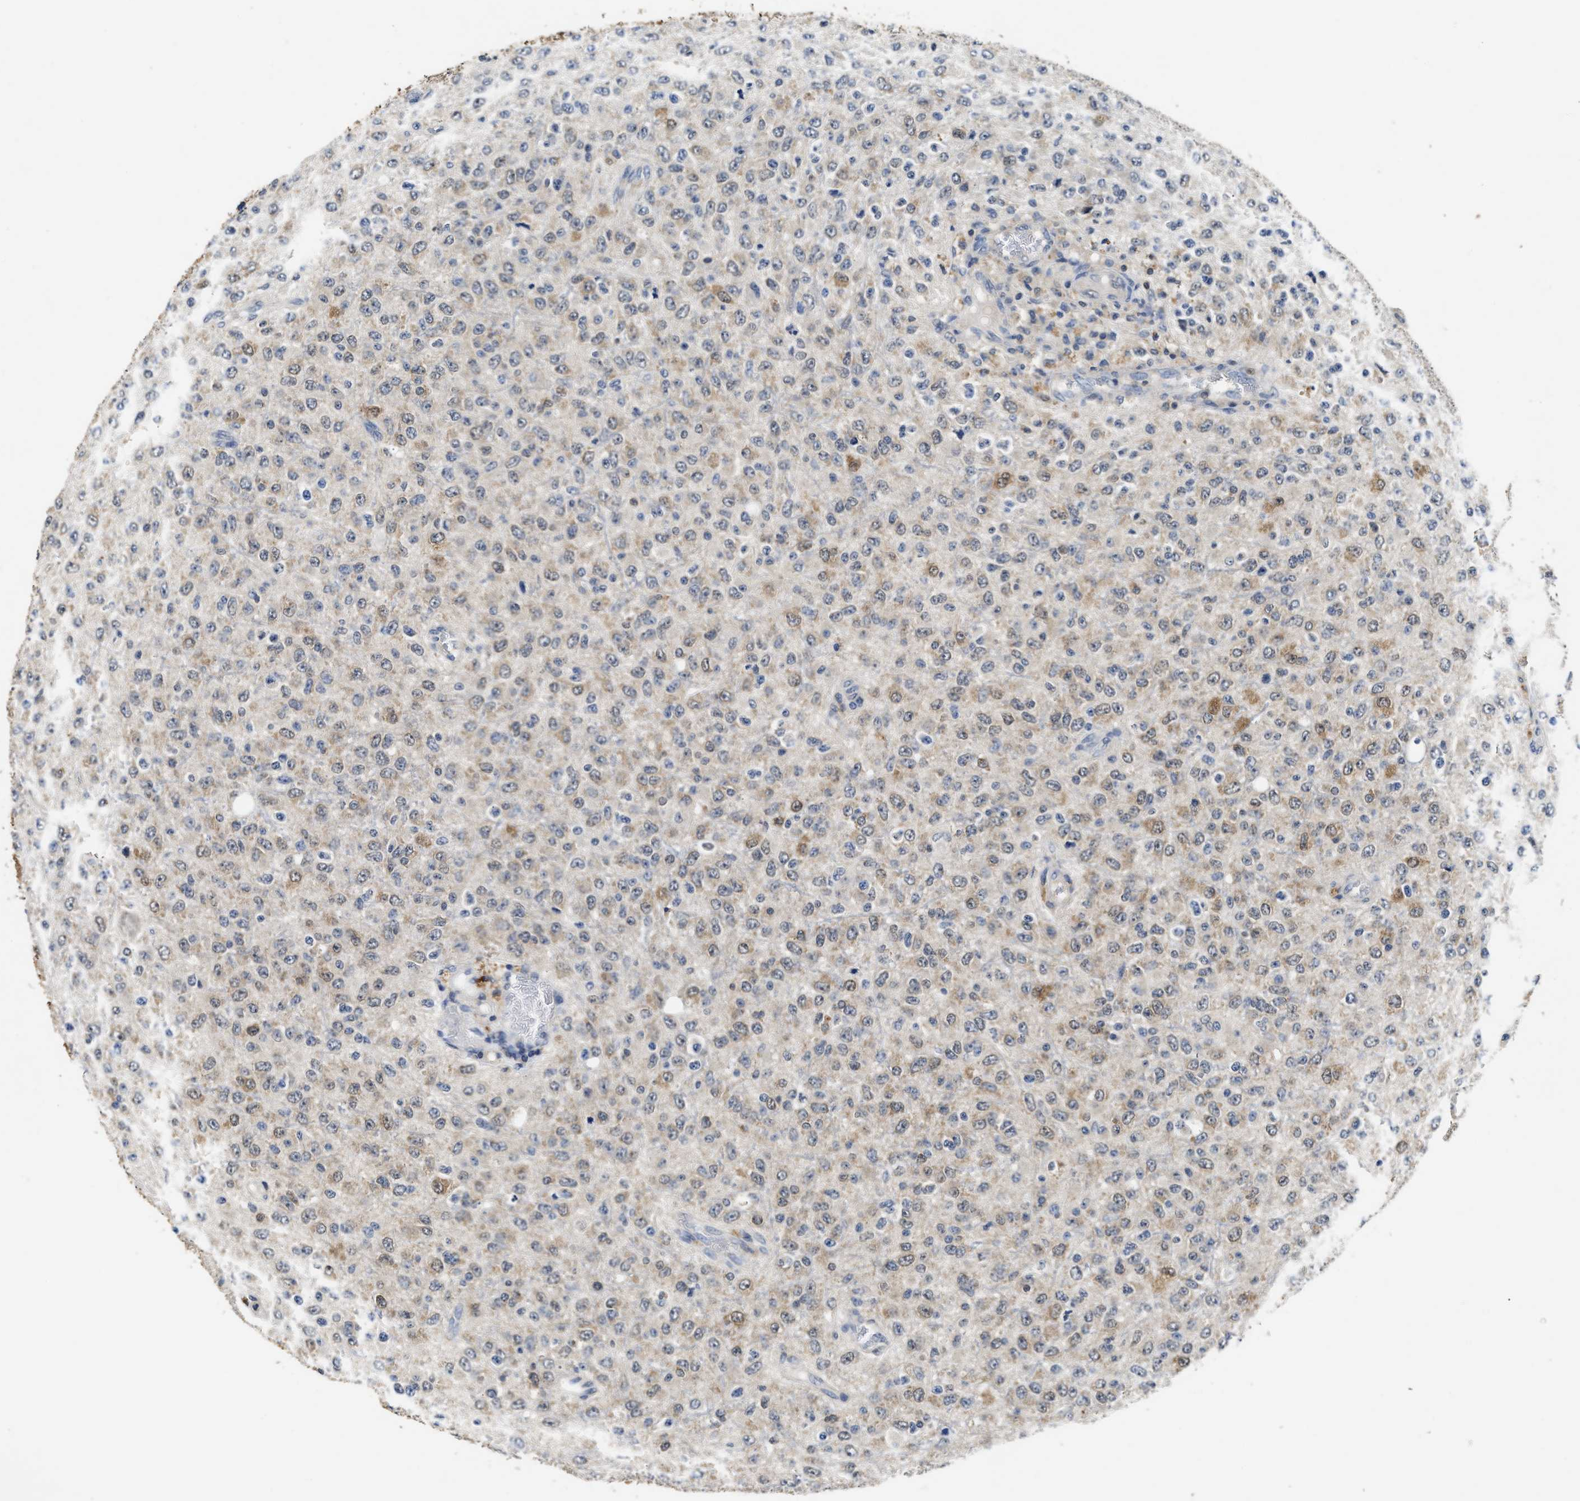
{"staining": {"intensity": "moderate", "quantity": "25%-75%", "location": "cytoplasmic/membranous,nuclear"}, "tissue": "glioma", "cell_type": "Tumor cells", "image_type": "cancer", "snomed": [{"axis": "morphology", "description": "Glioma, malignant, High grade"}, {"axis": "topography", "description": "pancreas cauda"}], "caption": "Human high-grade glioma (malignant) stained for a protein (brown) shows moderate cytoplasmic/membranous and nuclear positive staining in about 25%-75% of tumor cells.", "gene": "ACAT2", "patient": {"sex": "male", "age": 60}}